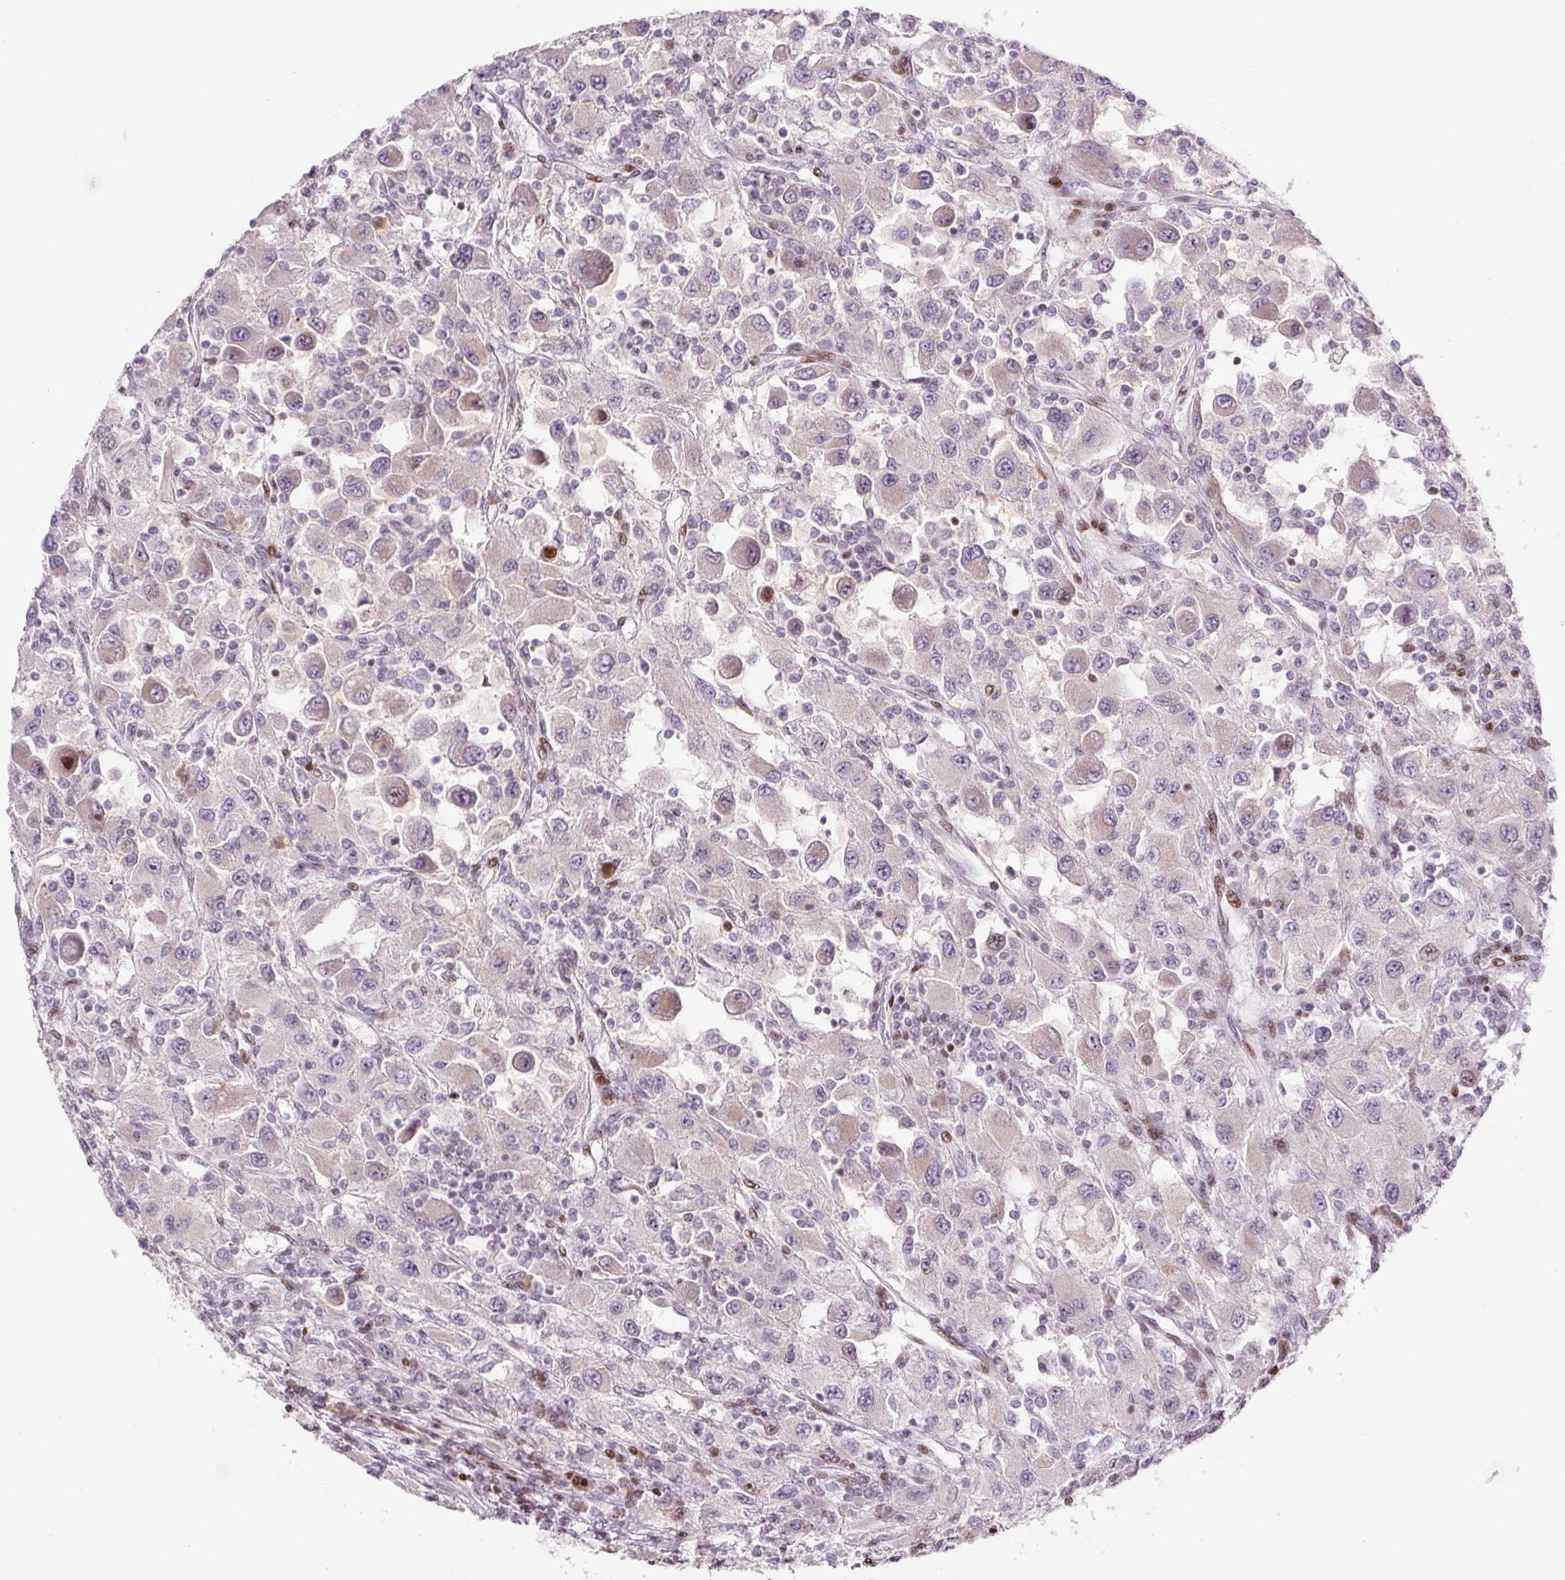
{"staining": {"intensity": "weak", "quantity": "<25%", "location": "cytoplasmic/membranous,nuclear"}, "tissue": "renal cancer", "cell_type": "Tumor cells", "image_type": "cancer", "snomed": [{"axis": "morphology", "description": "Adenocarcinoma, NOS"}, {"axis": "topography", "description": "Kidney"}], "caption": "Protein analysis of renal cancer demonstrates no significant staining in tumor cells. (DAB IHC, high magnification).", "gene": "TMEM177", "patient": {"sex": "female", "age": 67}}